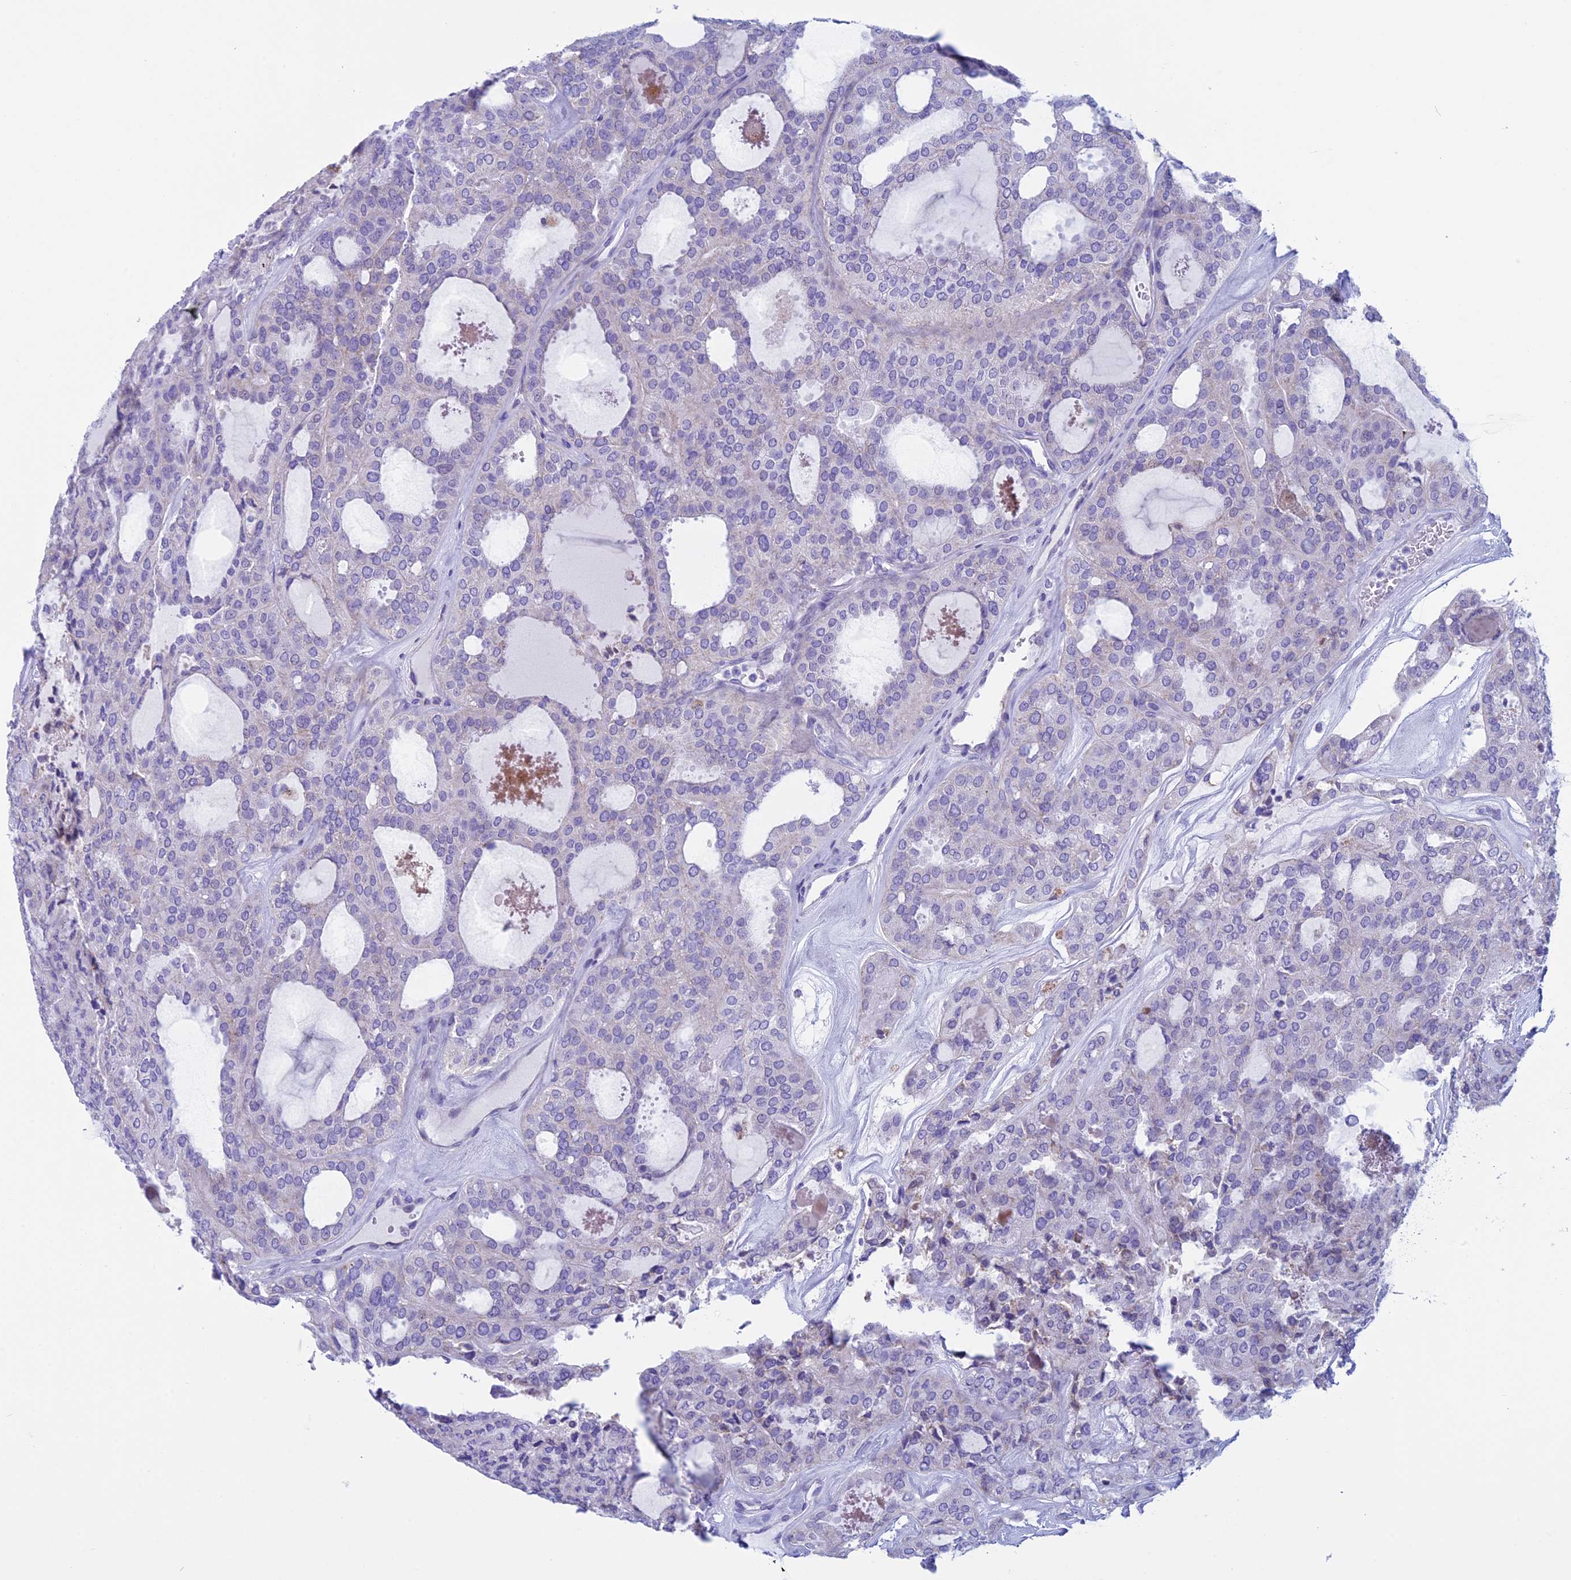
{"staining": {"intensity": "negative", "quantity": "none", "location": "none"}, "tissue": "thyroid cancer", "cell_type": "Tumor cells", "image_type": "cancer", "snomed": [{"axis": "morphology", "description": "Follicular adenoma carcinoma, NOS"}, {"axis": "topography", "description": "Thyroid gland"}], "caption": "Immunohistochemistry of human follicular adenoma carcinoma (thyroid) shows no staining in tumor cells.", "gene": "ZNF563", "patient": {"sex": "male", "age": 75}}